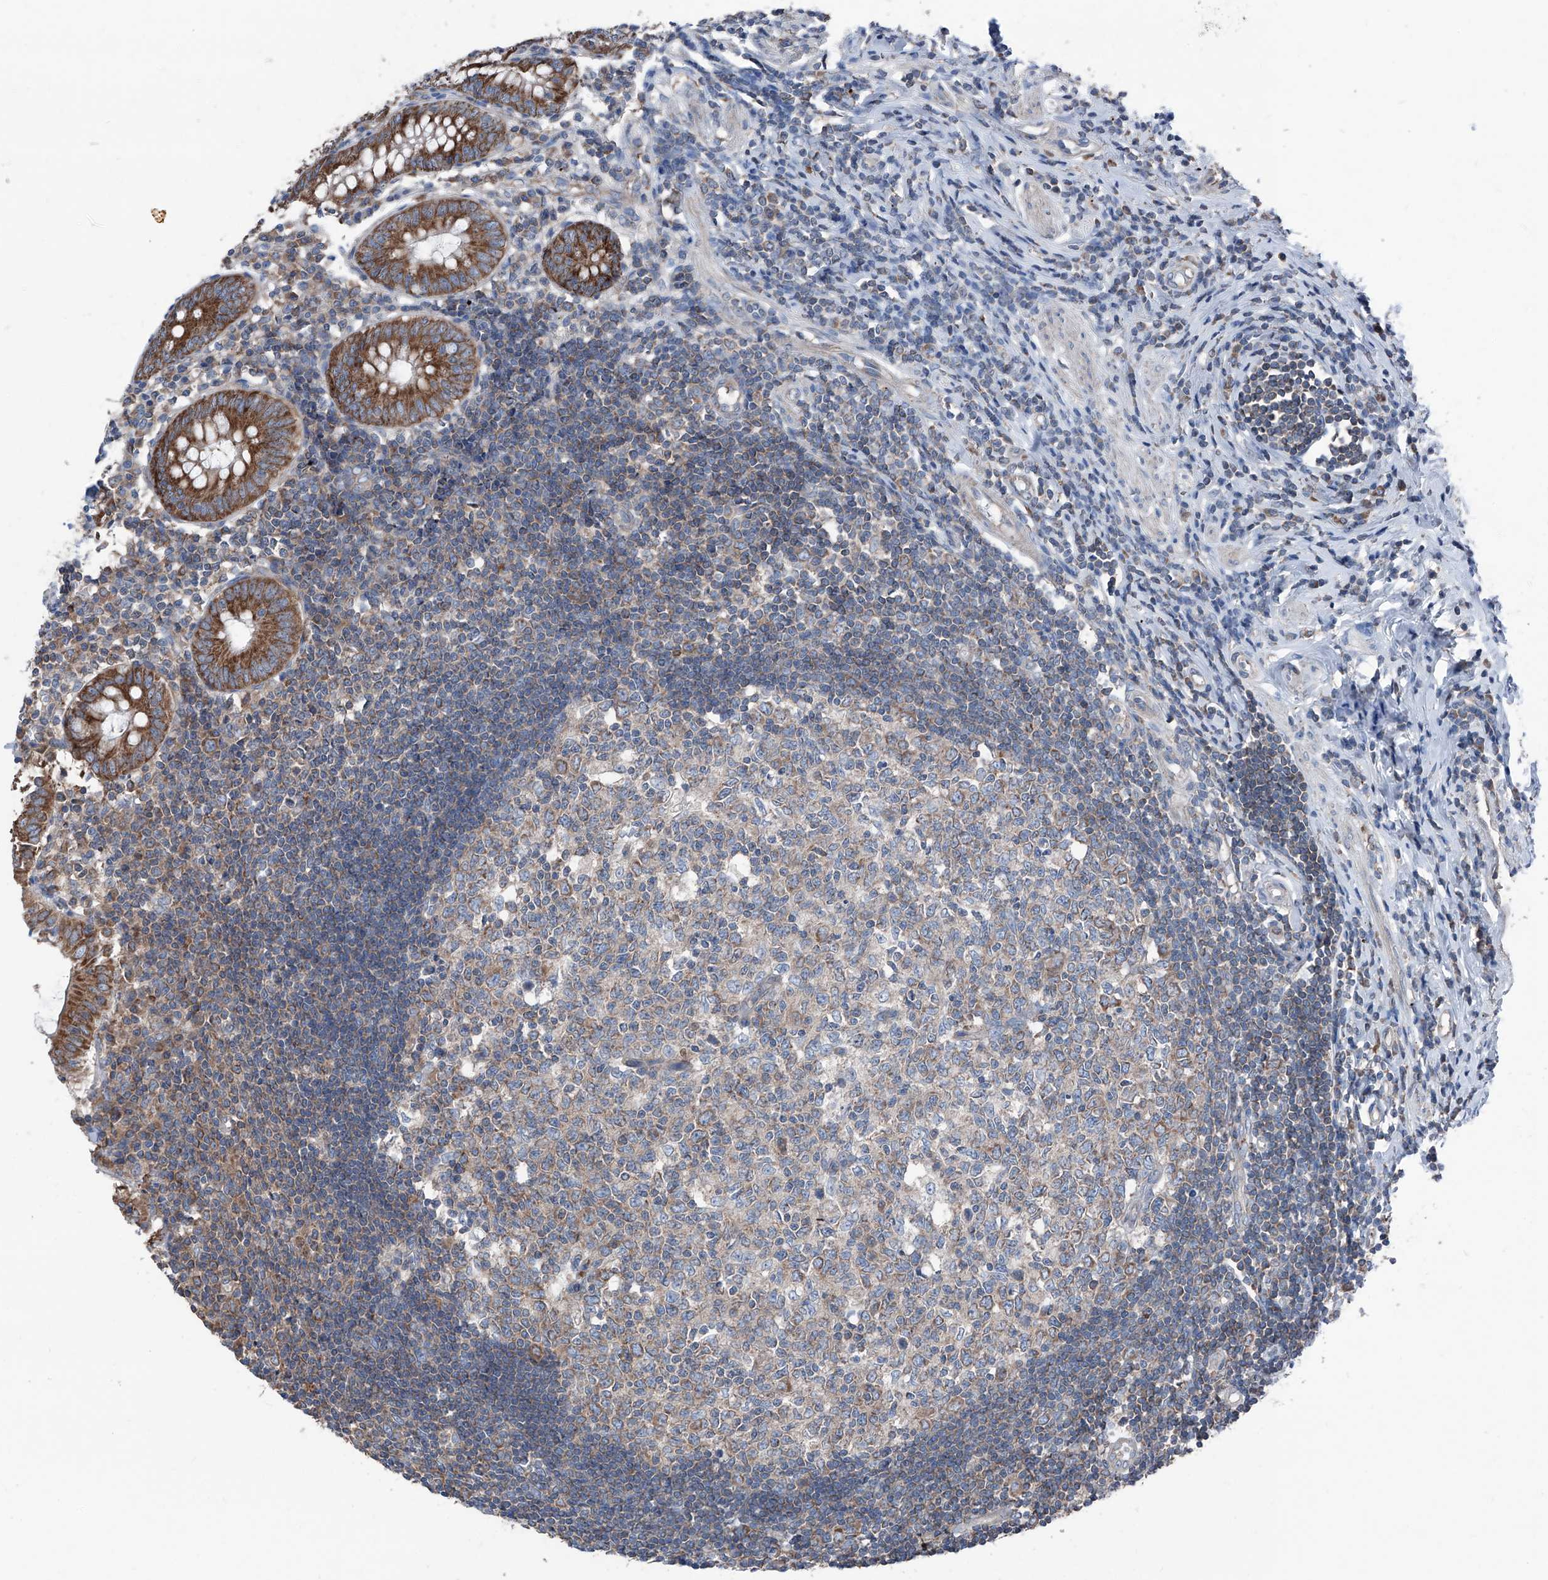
{"staining": {"intensity": "strong", "quantity": ">75%", "location": "cytoplasmic/membranous"}, "tissue": "appendix", "cell_type": "Glandular cells", "image_type": "normal", "snomed": [{"axis": "morphology", "description": "Normal tissue, NOS"}, {"axis": "topography", "description": "Appendix"}], "caption": "Protein analysis of benign appendix displays strong cytoplasmic/membranous expression in about >75% of glandular cells. The staining was performed using DAB (3,3'-diaminobenzidine) to visualize the protein expression in brown, while the nuclei were stained in blue with hematoxylin (Magnification: 20x).", "gene": "GPAT3", "patient": {"sex": "female", "age": 54}}